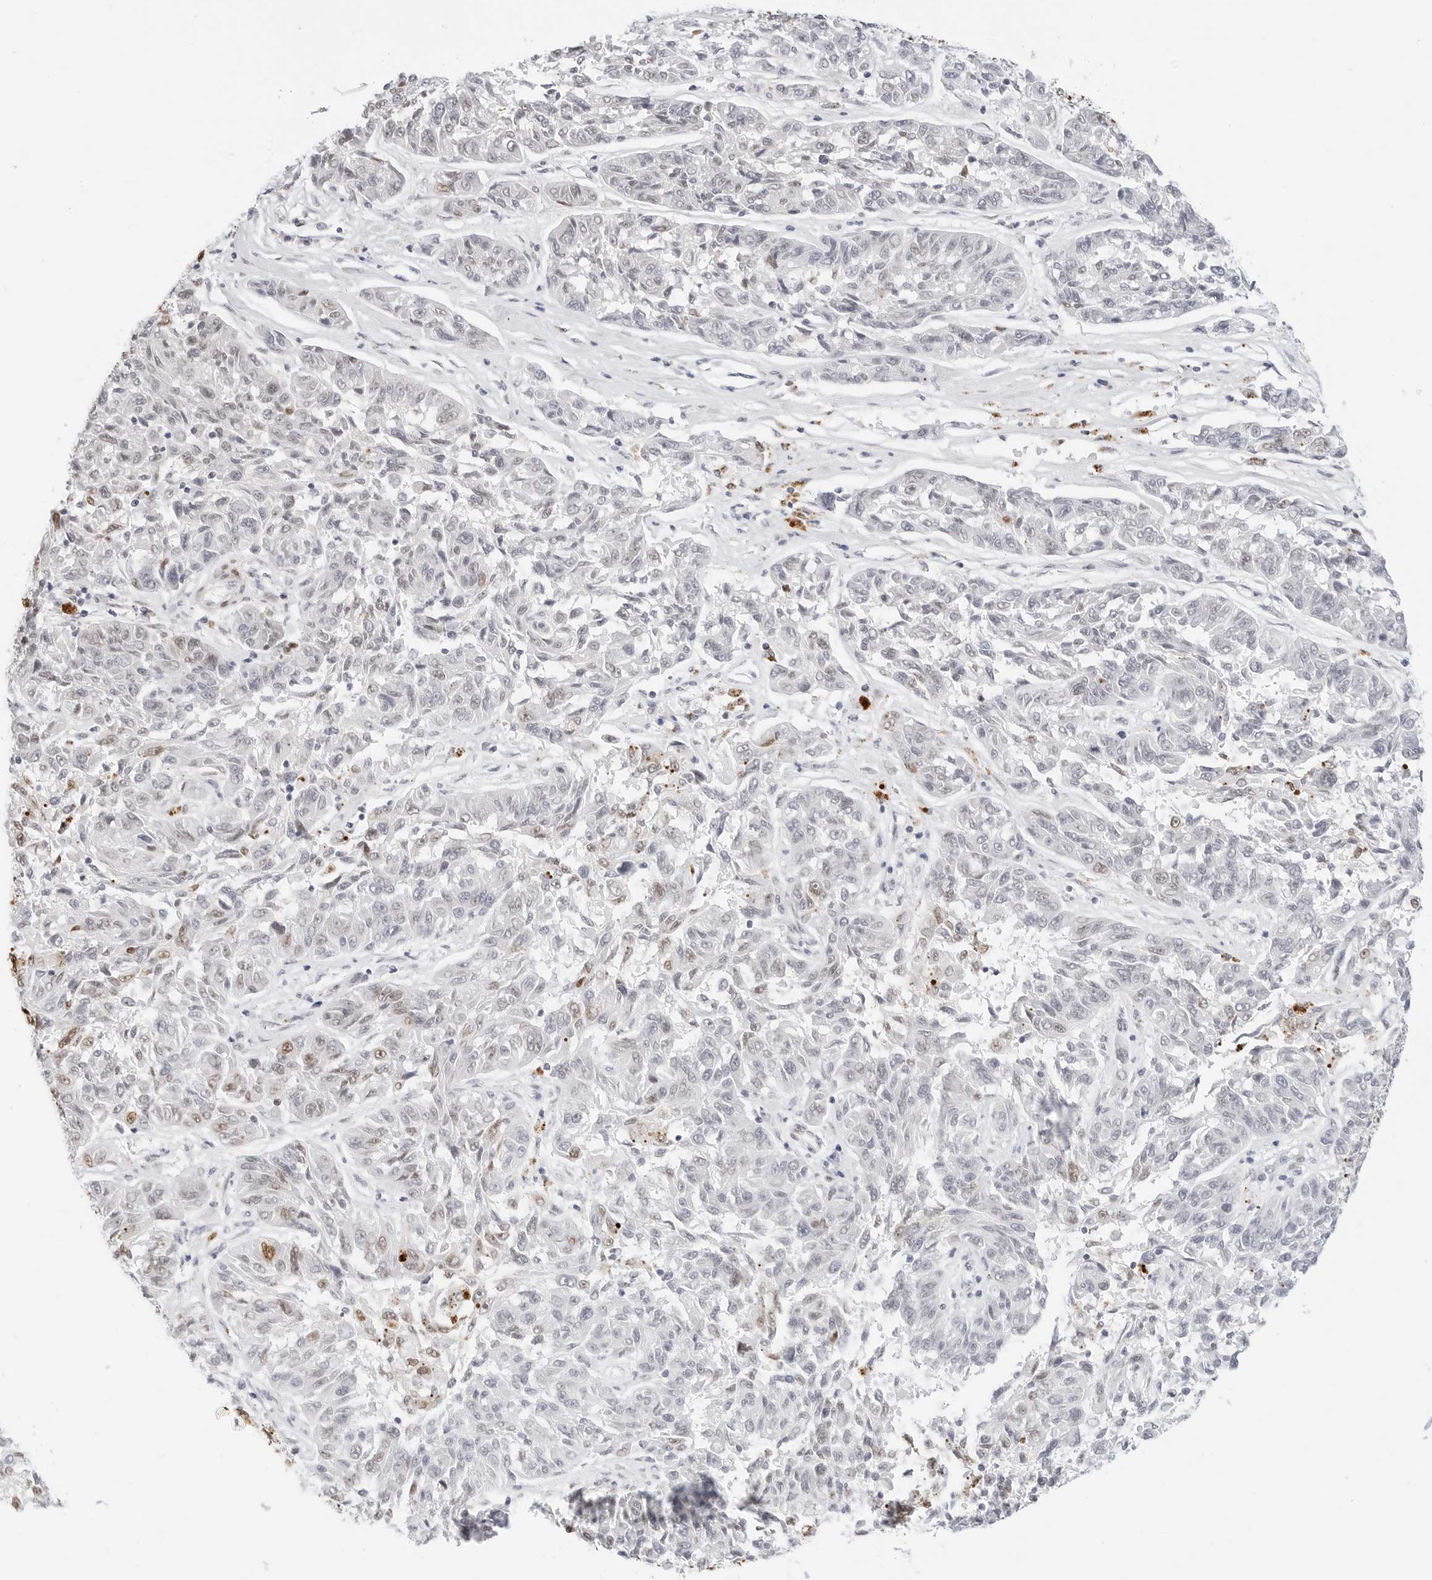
{"staining": {"intensity": "weak", "quantity": "<25%", "location": "nuclear"}, "tissue": "melanoma", "cell_type": "Tumor cells", "image_type": "cancer", "snomed": [{"axis": "morphology", "description": "Malignant melanoma, NOS"}, {"axis": "topography", "description": "Skin"}], "caption": "High magnification brightfield microscopy of malignant melanoma stained with DAB (brown) and counterstained with hematoxylin (blue): tumor cells show no significant positivity.", "gene": "SPIDR", "patient": {"sex": "male", "age": 53}}